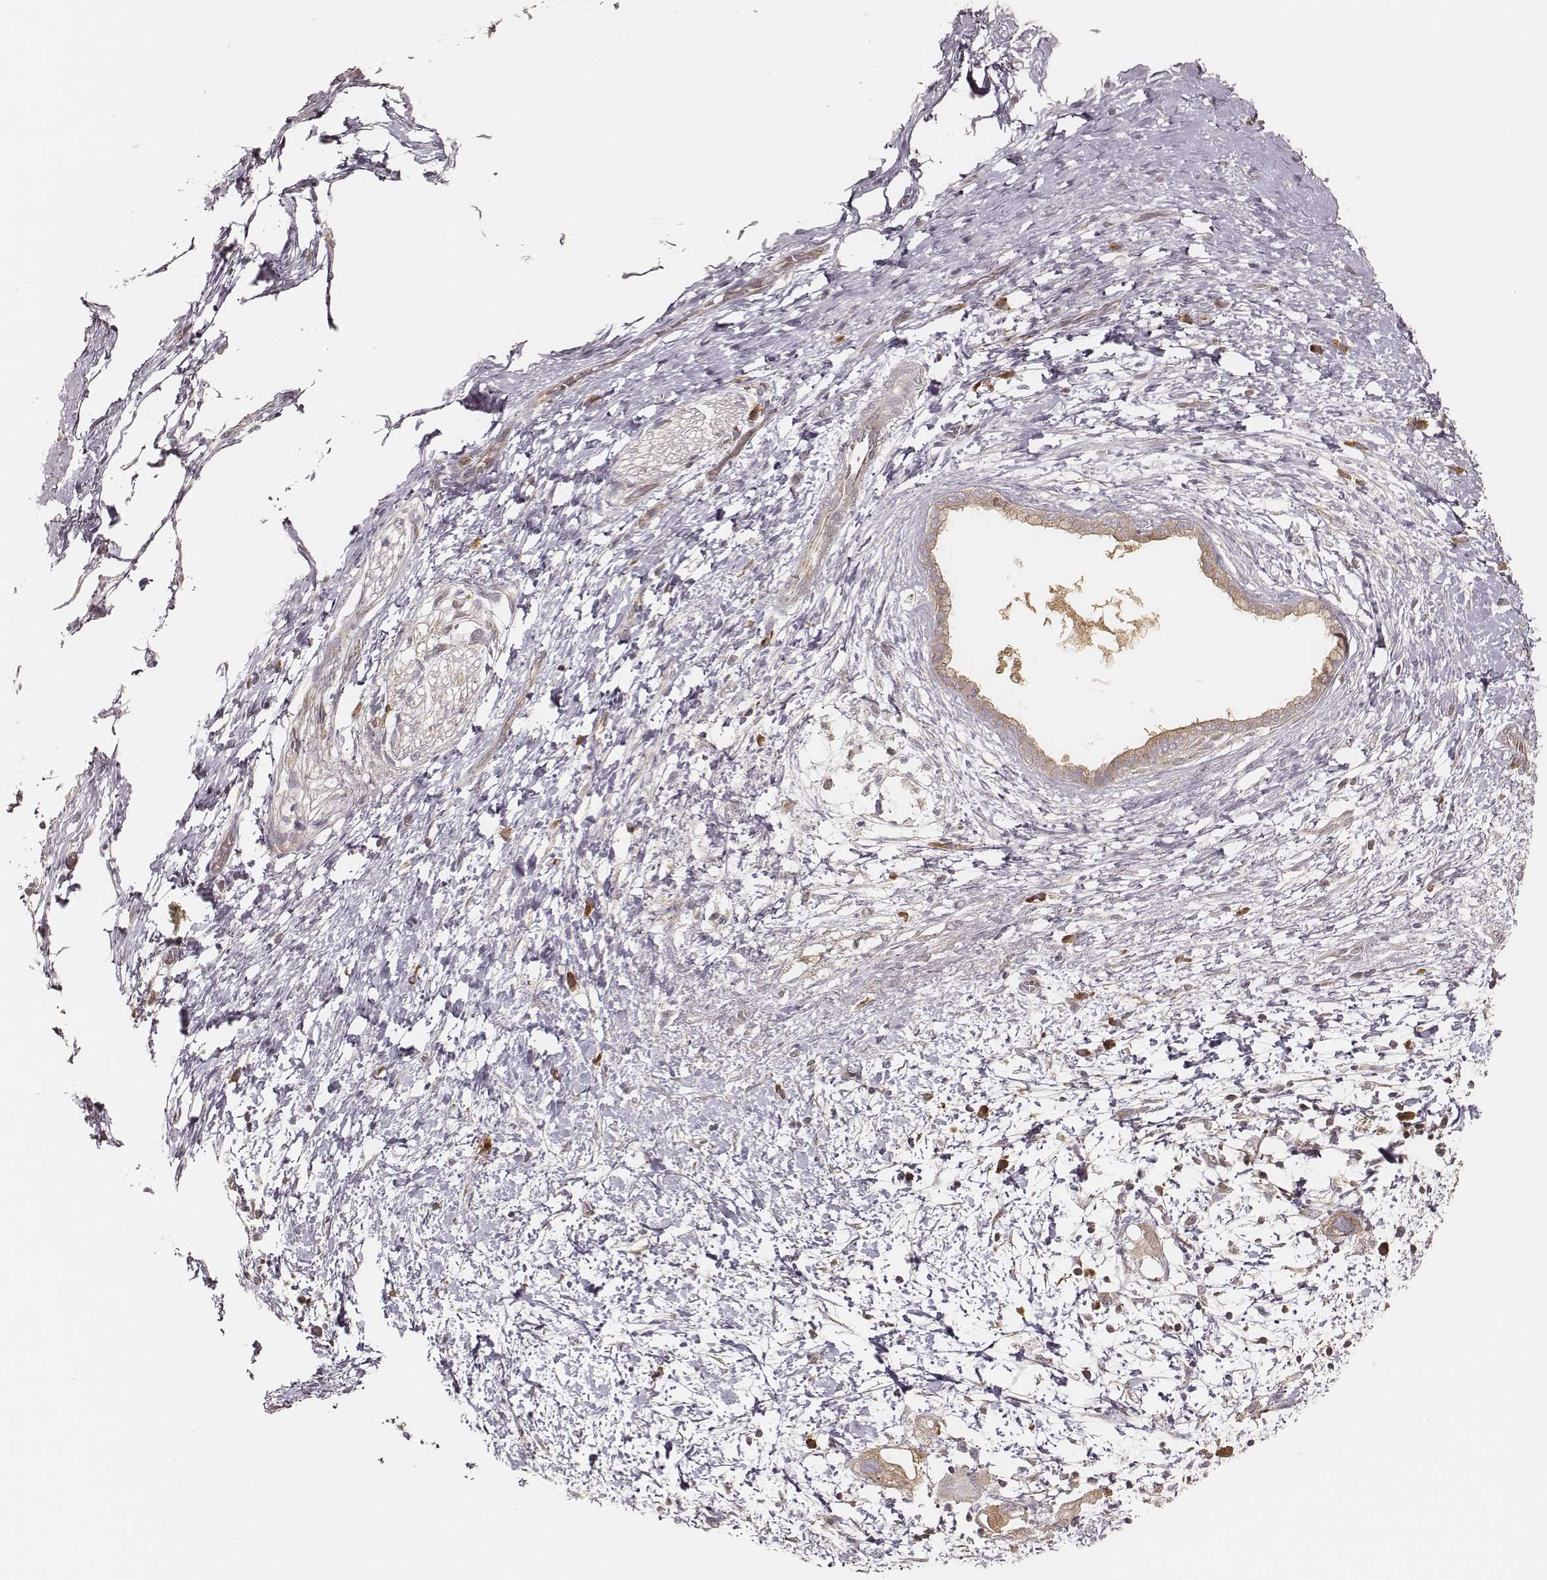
{"staining": {"intensity": "weak", "quantity": ">75%", "location": "cytoplasmic/membranous"}, "tissue": "pancreatic cancer", "cell_type": "Tumor cells", "image_type": "cancer", "snomed": [{"axis": "morphology", "description": "Adenocarcinoma, NOS"}, {"axis": "topography", "description": "Pancreas"}], "caption": "IHC (DAB (3,3'-diaminobenzidine)) staining of pancreatic adenocarcinoma displays weak cytoplasmic/membranous protein expression in approximately >75% of tumor cells.", "gene": "CARS1", "patient": {"sex": "female", "age": 72}}